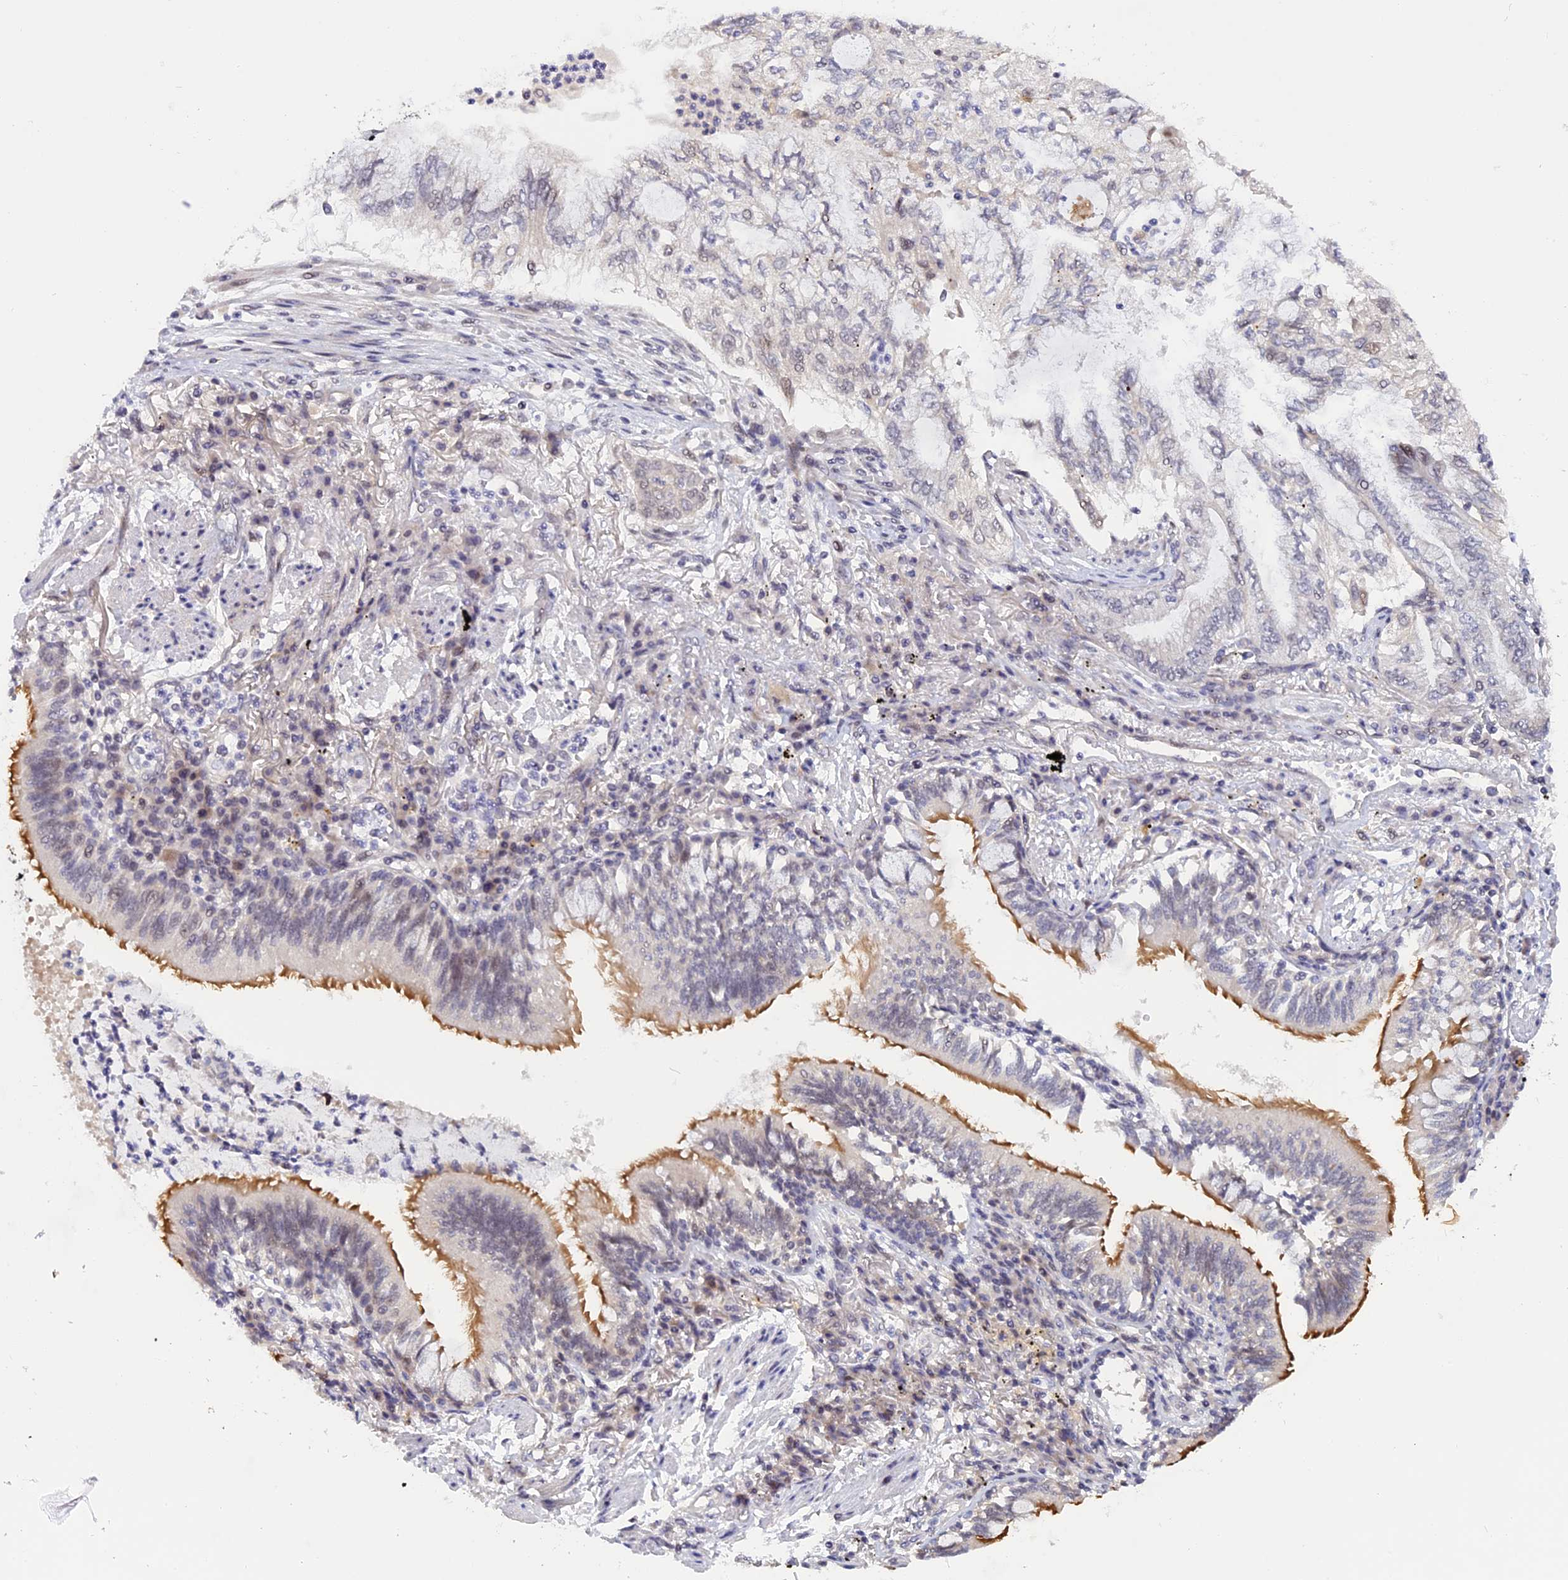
{"staining": {"intensity": "negative", "quantity": "none", "location": "none"}, "tissue": "lung cancer", "cell_type": "Tumor cells", "image_type": "cancer", "snomed": [{"axis": "morphology", "description": "Adenocarcinoma, NOS"}, {"axis": "topography", "description": "Lung"}], "caption": "Tumor cells show no significant protein positivity in lung cancer (adenocarcinoma).", "gene": "POLR2C", "patient": {"sex": "female", "age": 70}}